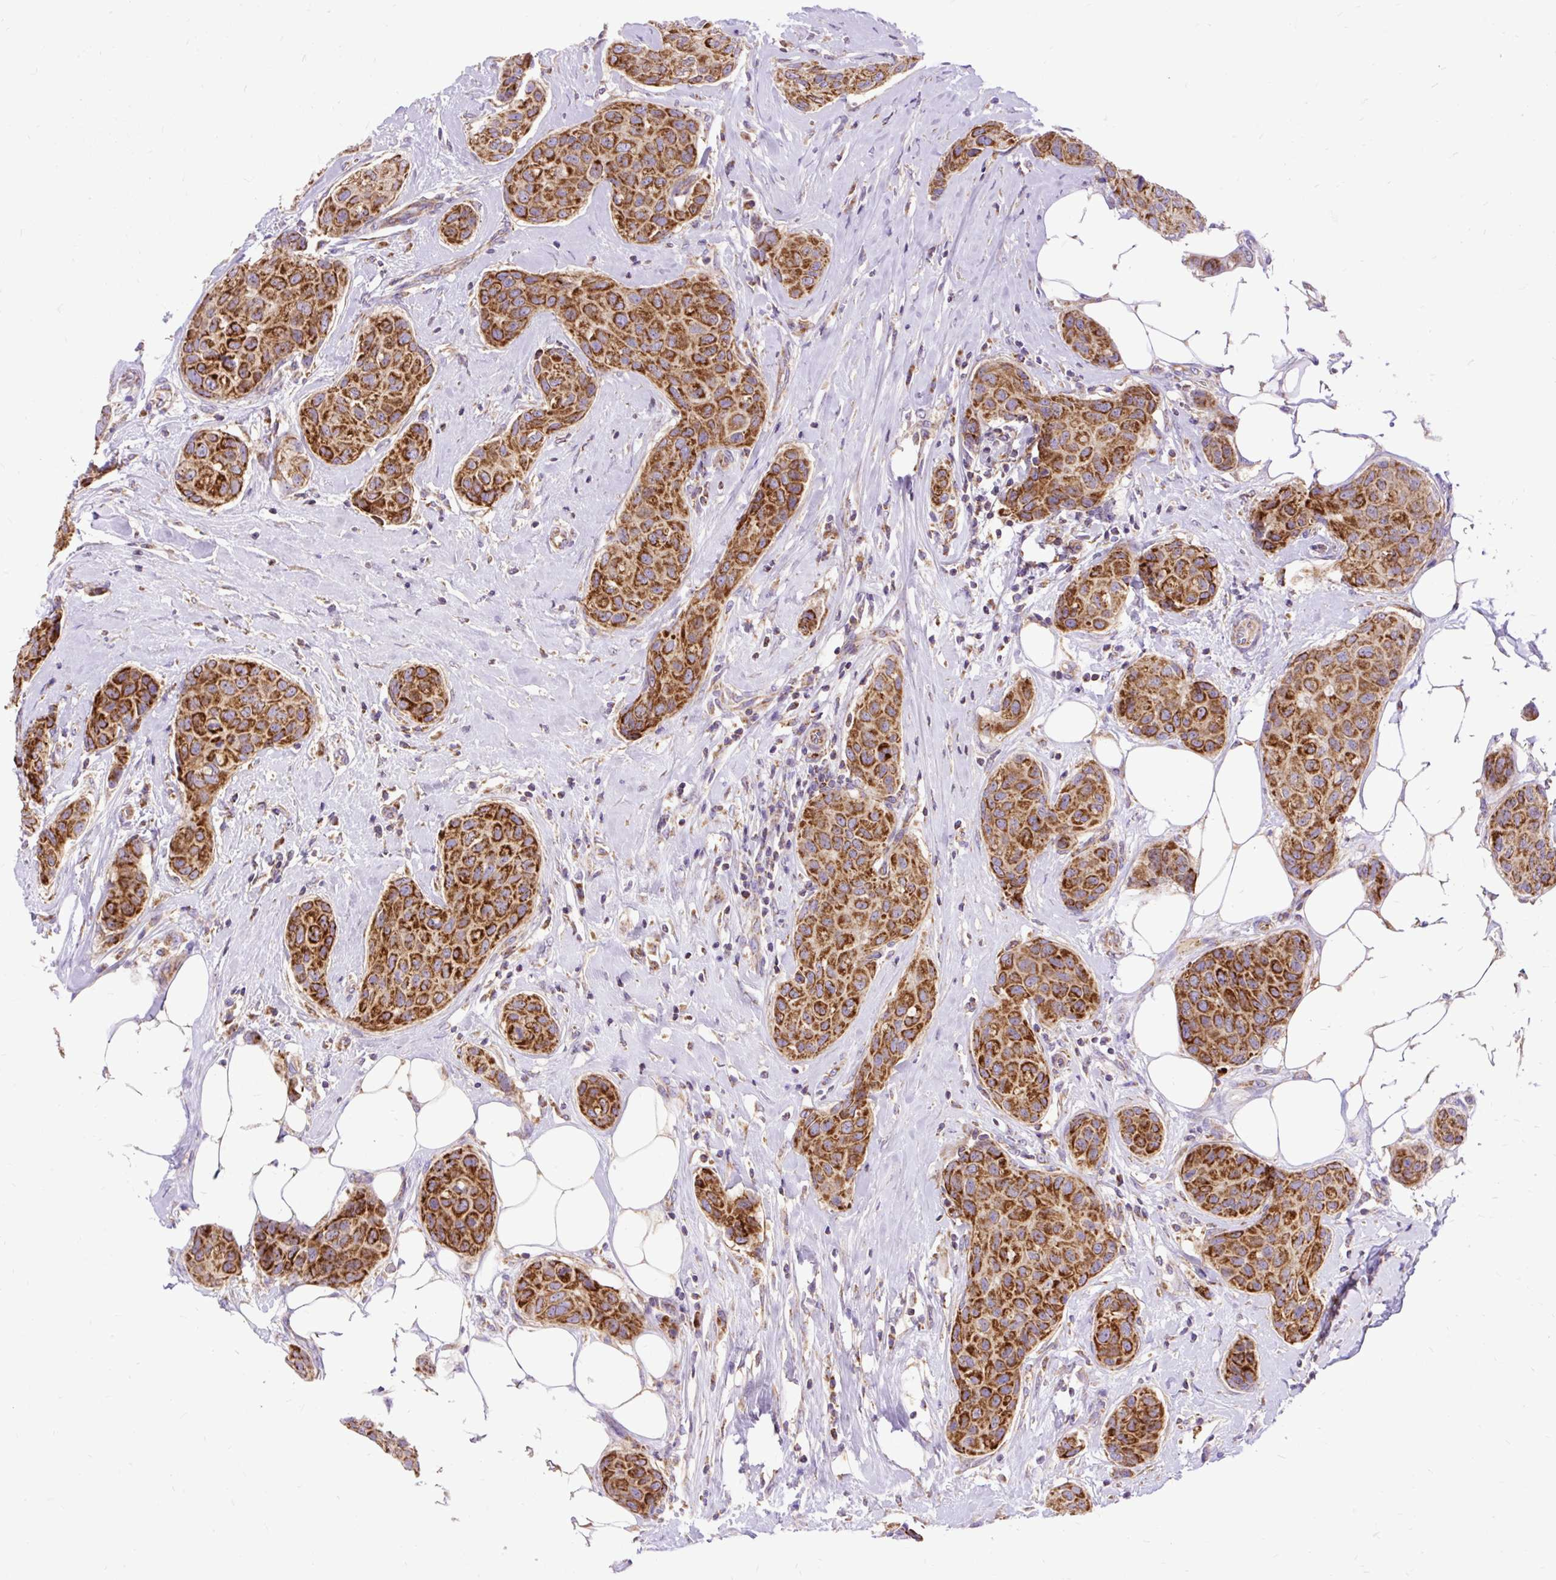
{"staining": {"intensity": "strong", "quantity": ">75%", "location": "cytoplasmic/membranous"}, "tissue": "breast cancer", "cell_type": "Tumor cells", "image_type": "cancer", "snomed": [{"axis": "morphology", "description": "Duct carcinoma"}, {"axis": "topography", "description": "Breast"}, {"axis": "topography", "description": "Lymph node"}], "caption": "Protein staining of breast cancer tissue demonstrates strong cytoplasmic/membranous staining in approximately >75% of tumor cells. (DAB (3,3'-diaminobenzidine) = brown stain, brightfield microscopy at high magnification).", "gene": "TOMM40", "patient": {"sex": "female", "age": 80}}